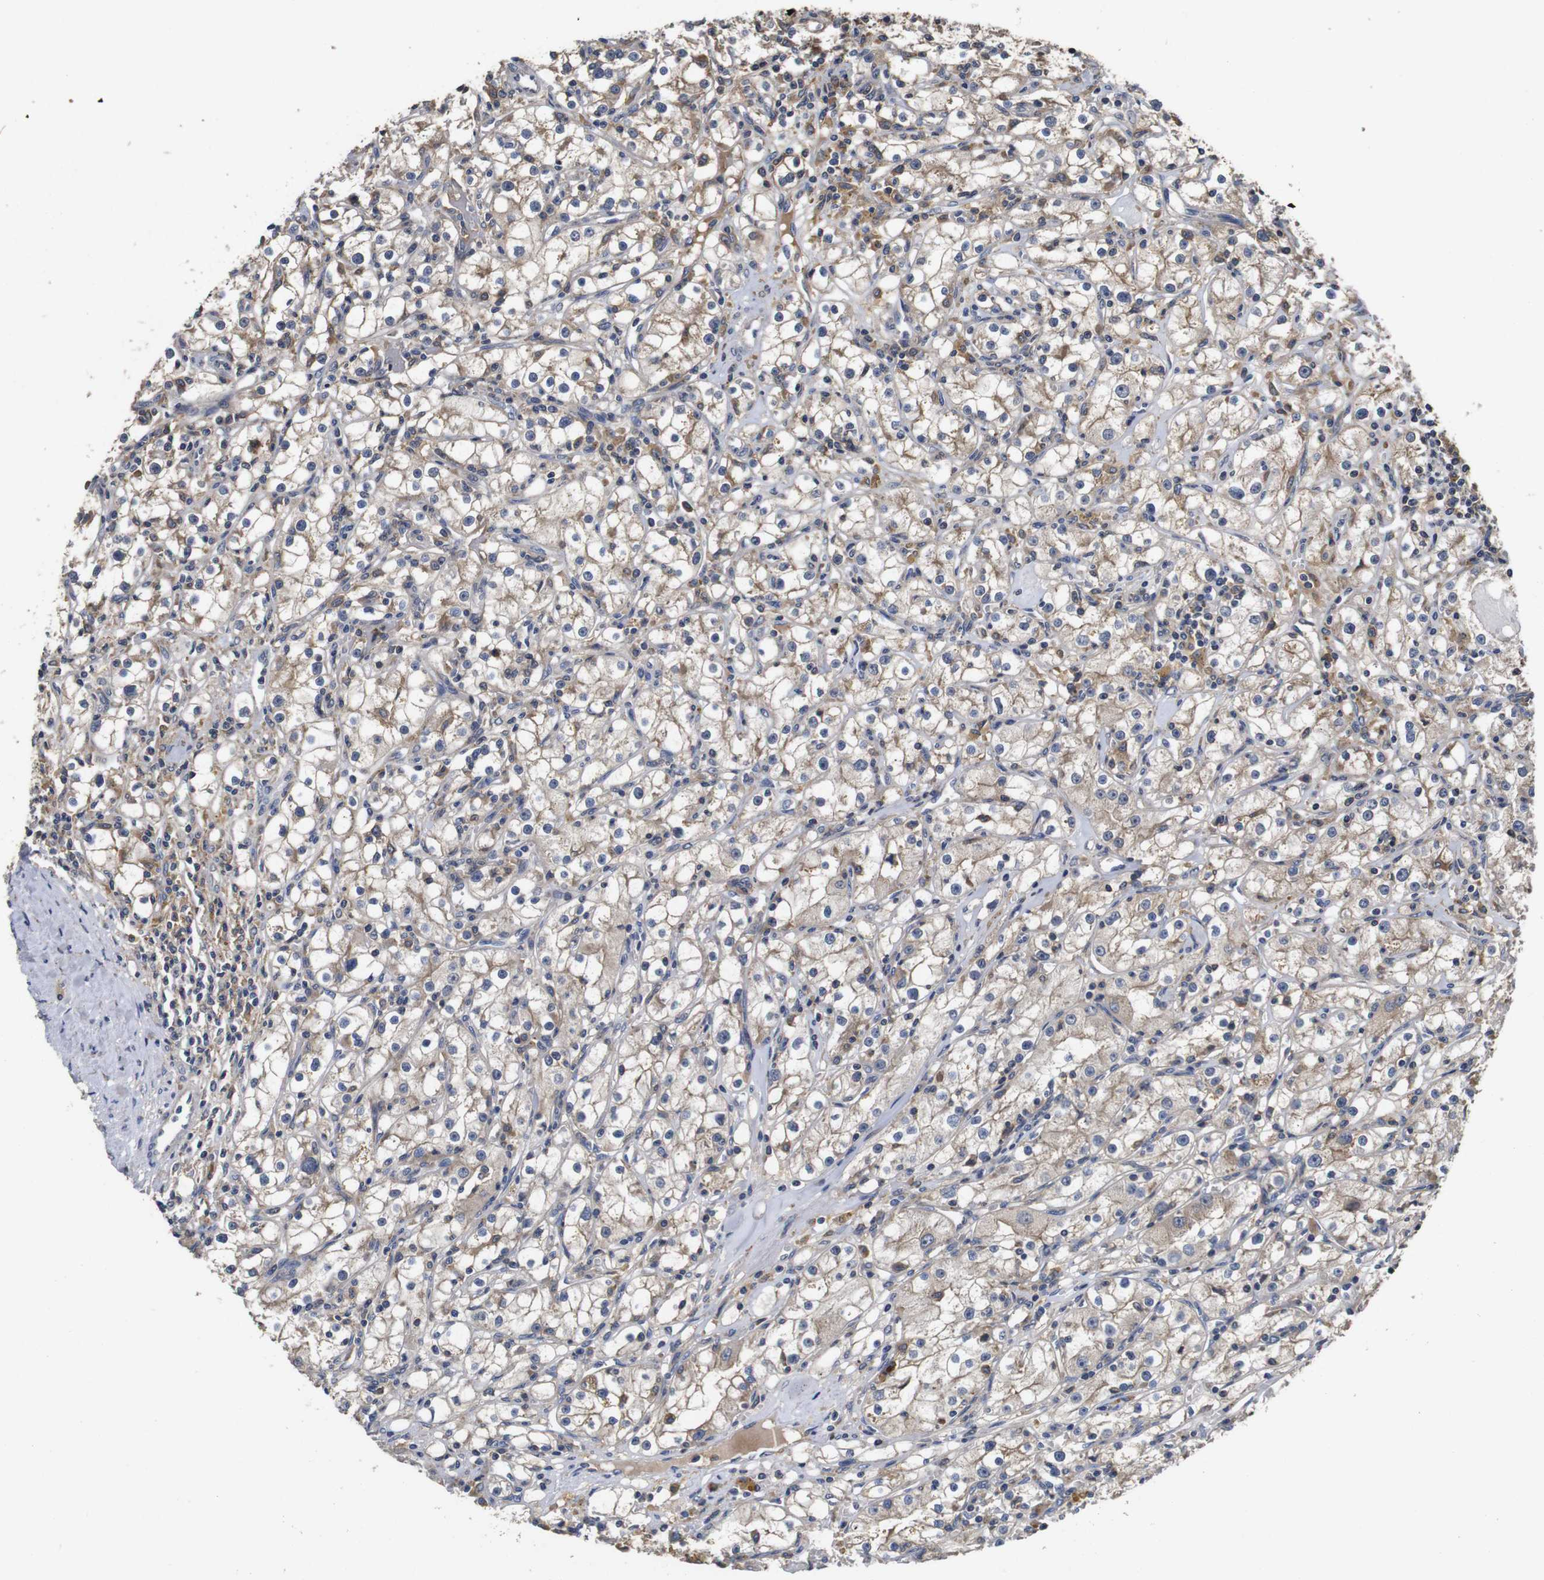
{"staining": {"intensity": "moderate", "quantity": "<25%", "location": "cytoplasmic/membranous"}, "tissue": "renal cancer", "cell_type": "Tumor cells", "image_type": "cancer", "snomed": [{"axis": "morphology", "description": "Adenocarcinoma, NOS"}, {"axis": "topography", "description": "Kidney"}], "caption": "About <25% of tumor cells in renal adenocarcinoma reveal moderate cytoplasmic/membranous protein expression as visualized by brown immunohistochemical staining.", "gene": "ARHGAP24", "patient": {"sex": "male", "age": 56}}